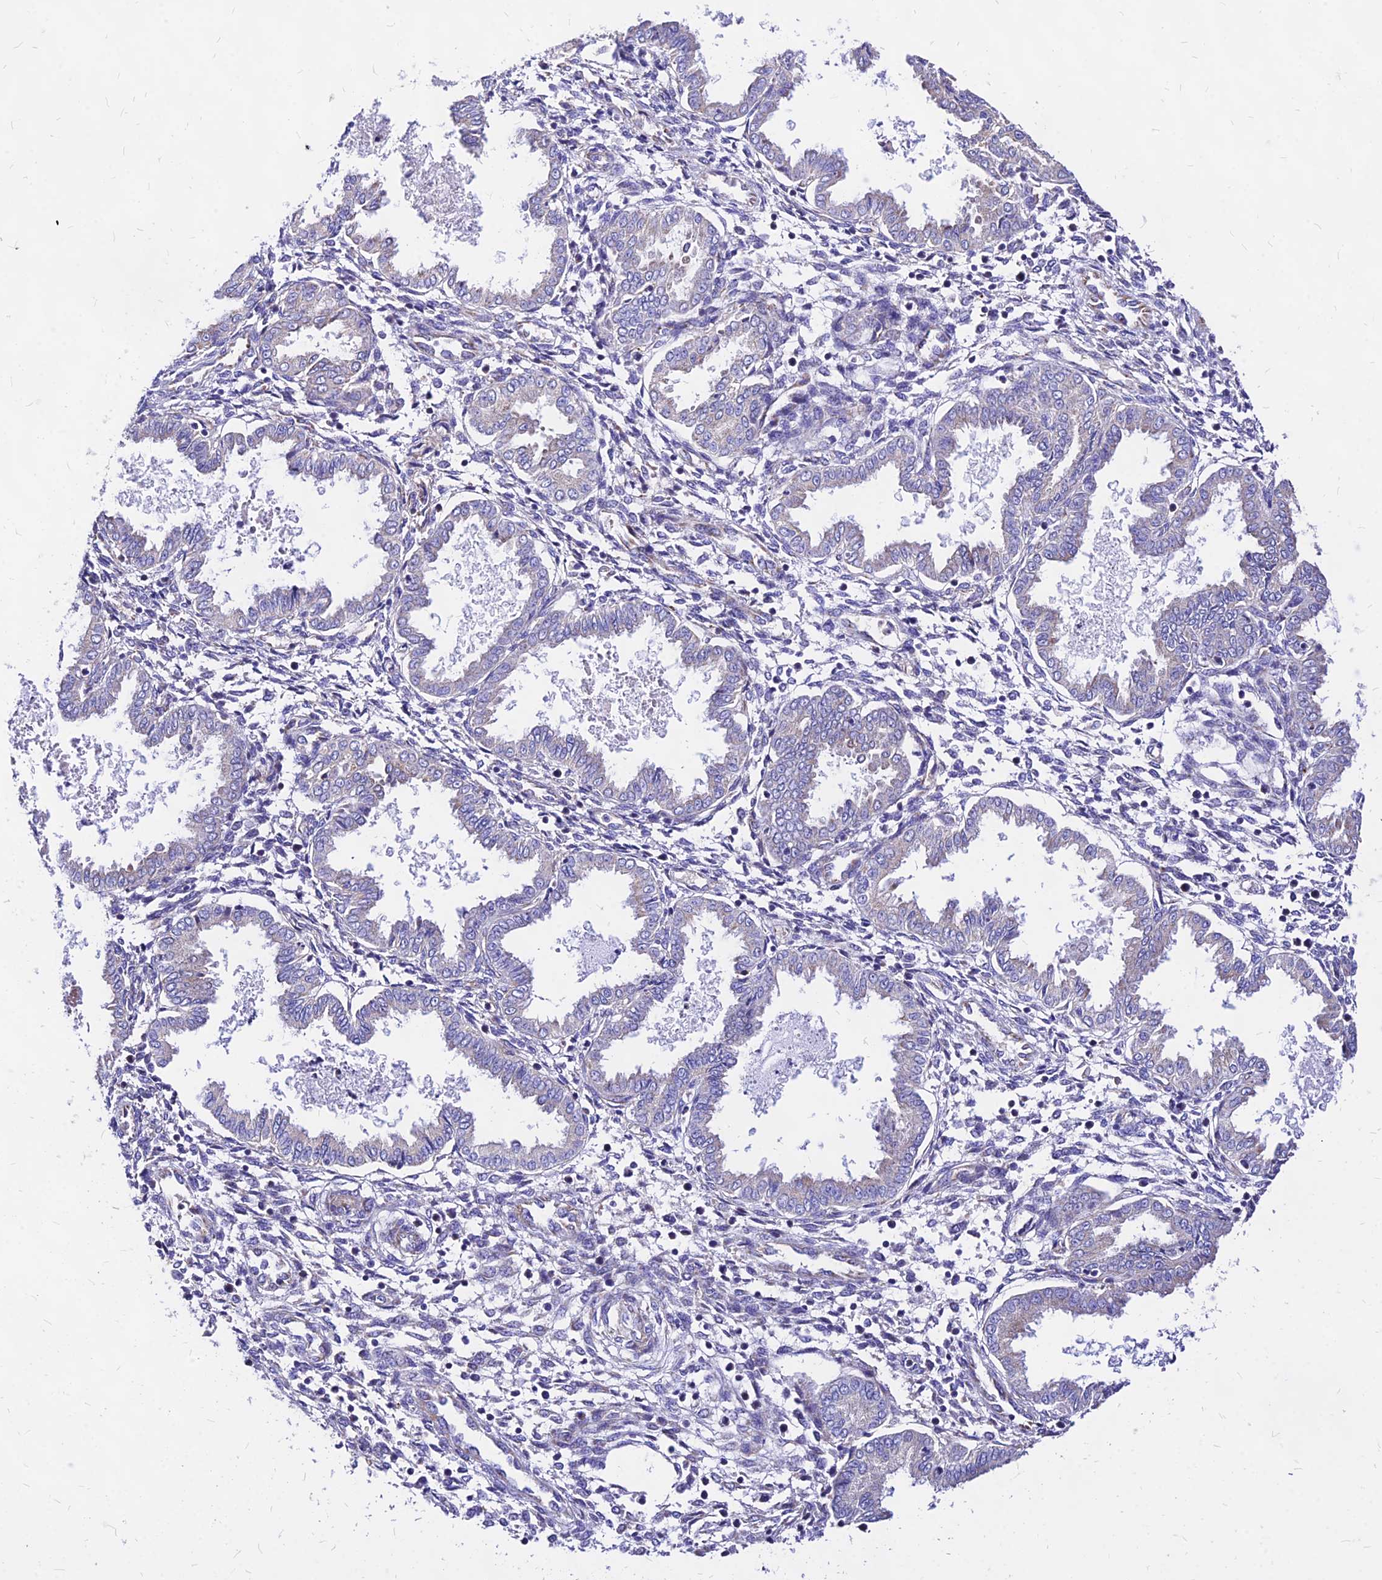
{"staining": {"intensity": "negative", "quantity": "none", "location": "none"}, "tissue": "endometrium", "cell_type": "Cells in endometrial stroma", "image_type": "normal", "snomed": [{"axis": "morphology", "description": "Normal tissue, NOS"}, {"axis": "topography", "description": "Endometrium"}], "caption": "Immunohistochemistry (IHC) histopathology image of benign endometrium stained for a protein (brown), which shows no positivity in cells in endometrial stroma.", "gene": "MRPL3", "patient": {"sex": "female", "age": 33}}